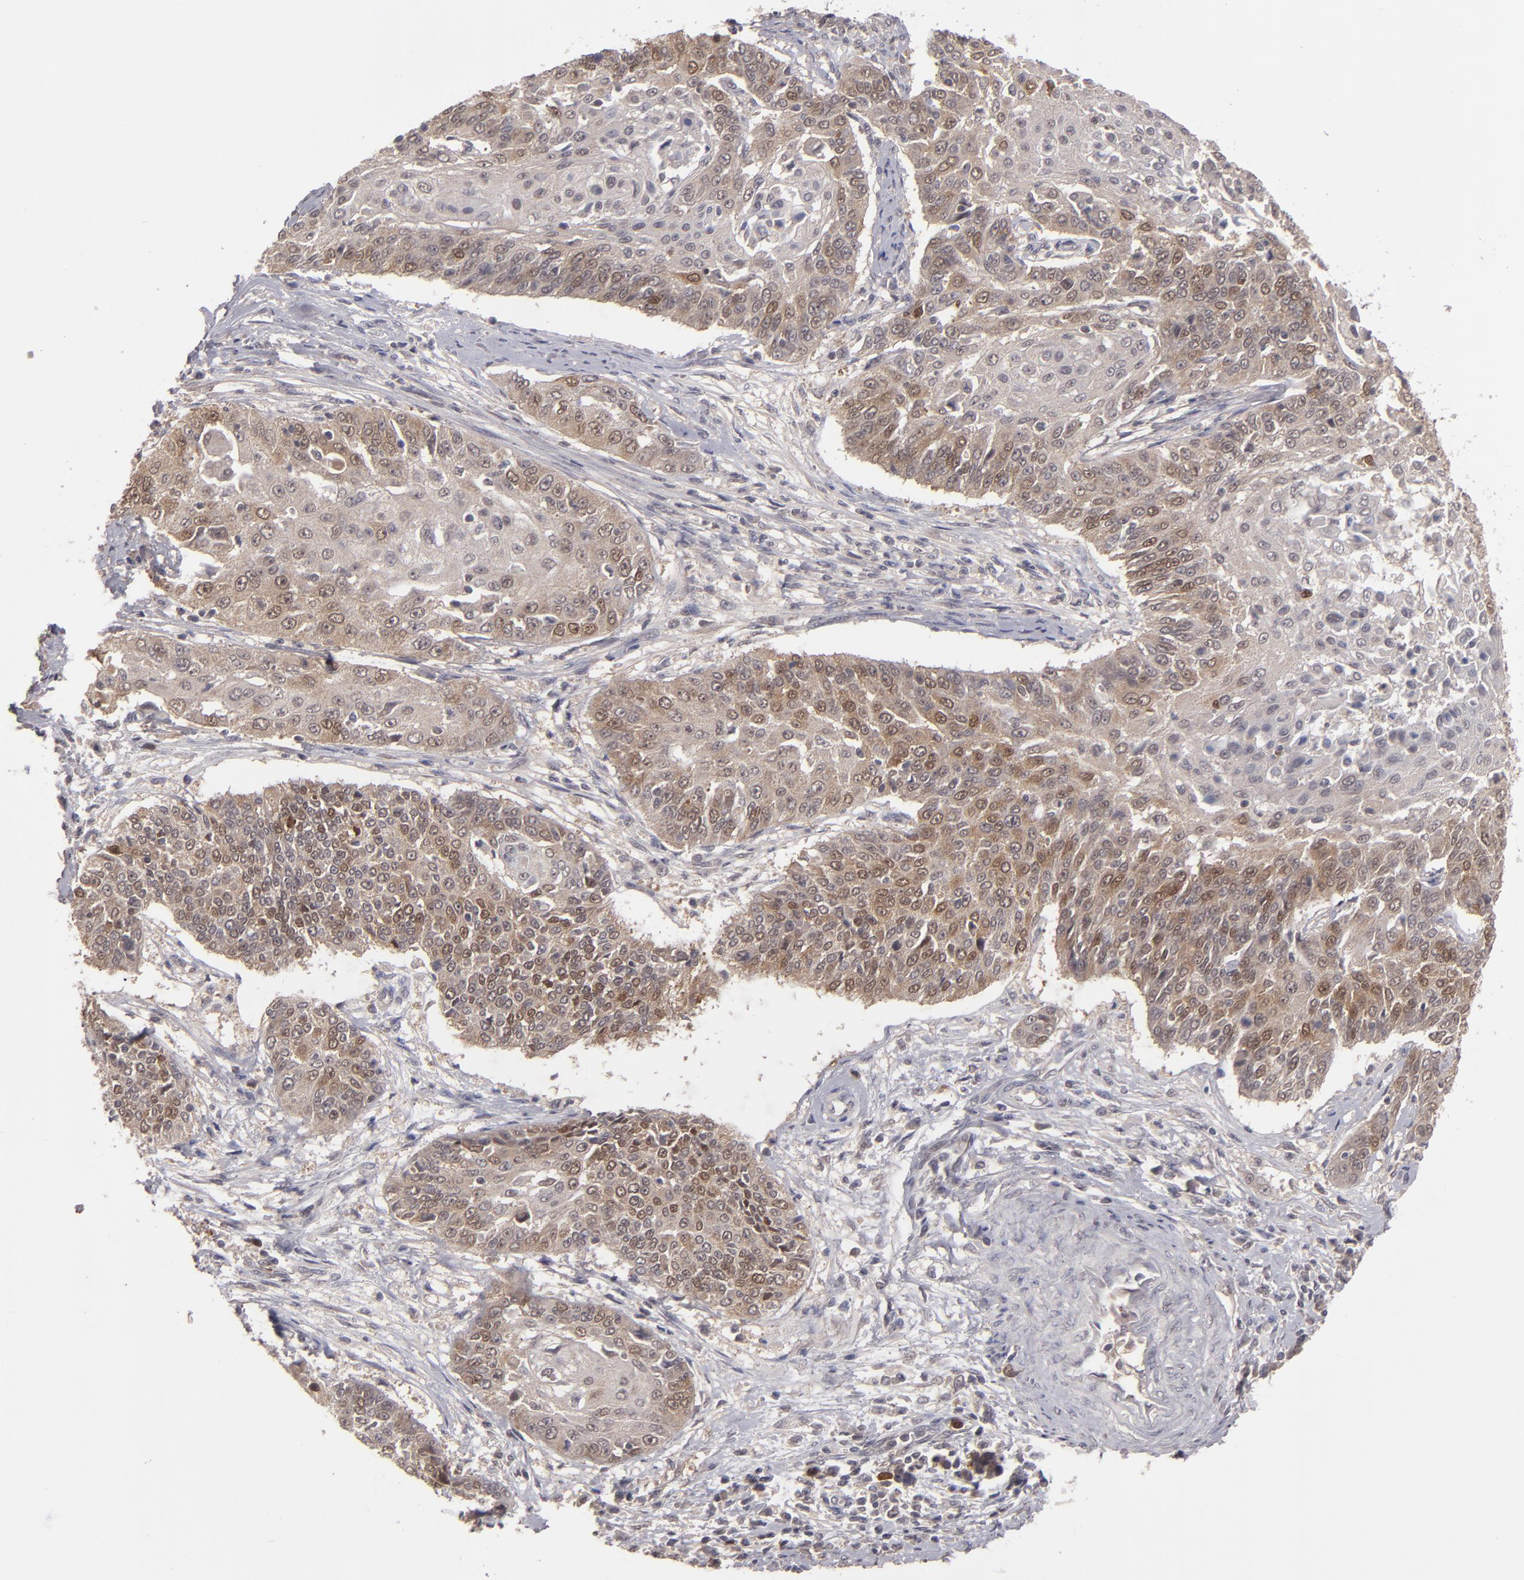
{"staining": {"intensity": "moderate", "quantity": ">75%", "location": "cytoplasmic/membranous"}, "tissue": "cervical cancer", "cell_type": "Tumor cells", "image_type": "cancer", "snomed": [{"axis": "morphology", "description": "Squamous cell carcinoma, NOS"}, {"axis": "topography", "description": "Cervix"}], "caption": "This micrograph shows immunohistochemistry (IHC) staining of squamous cell carcinoma (cervical), with medium moderate cytoplasmic/membranous staining in approximately >75% of tumor cells.", "gene": "TYMS", "patient": {"sex": "female", "age": 64}}